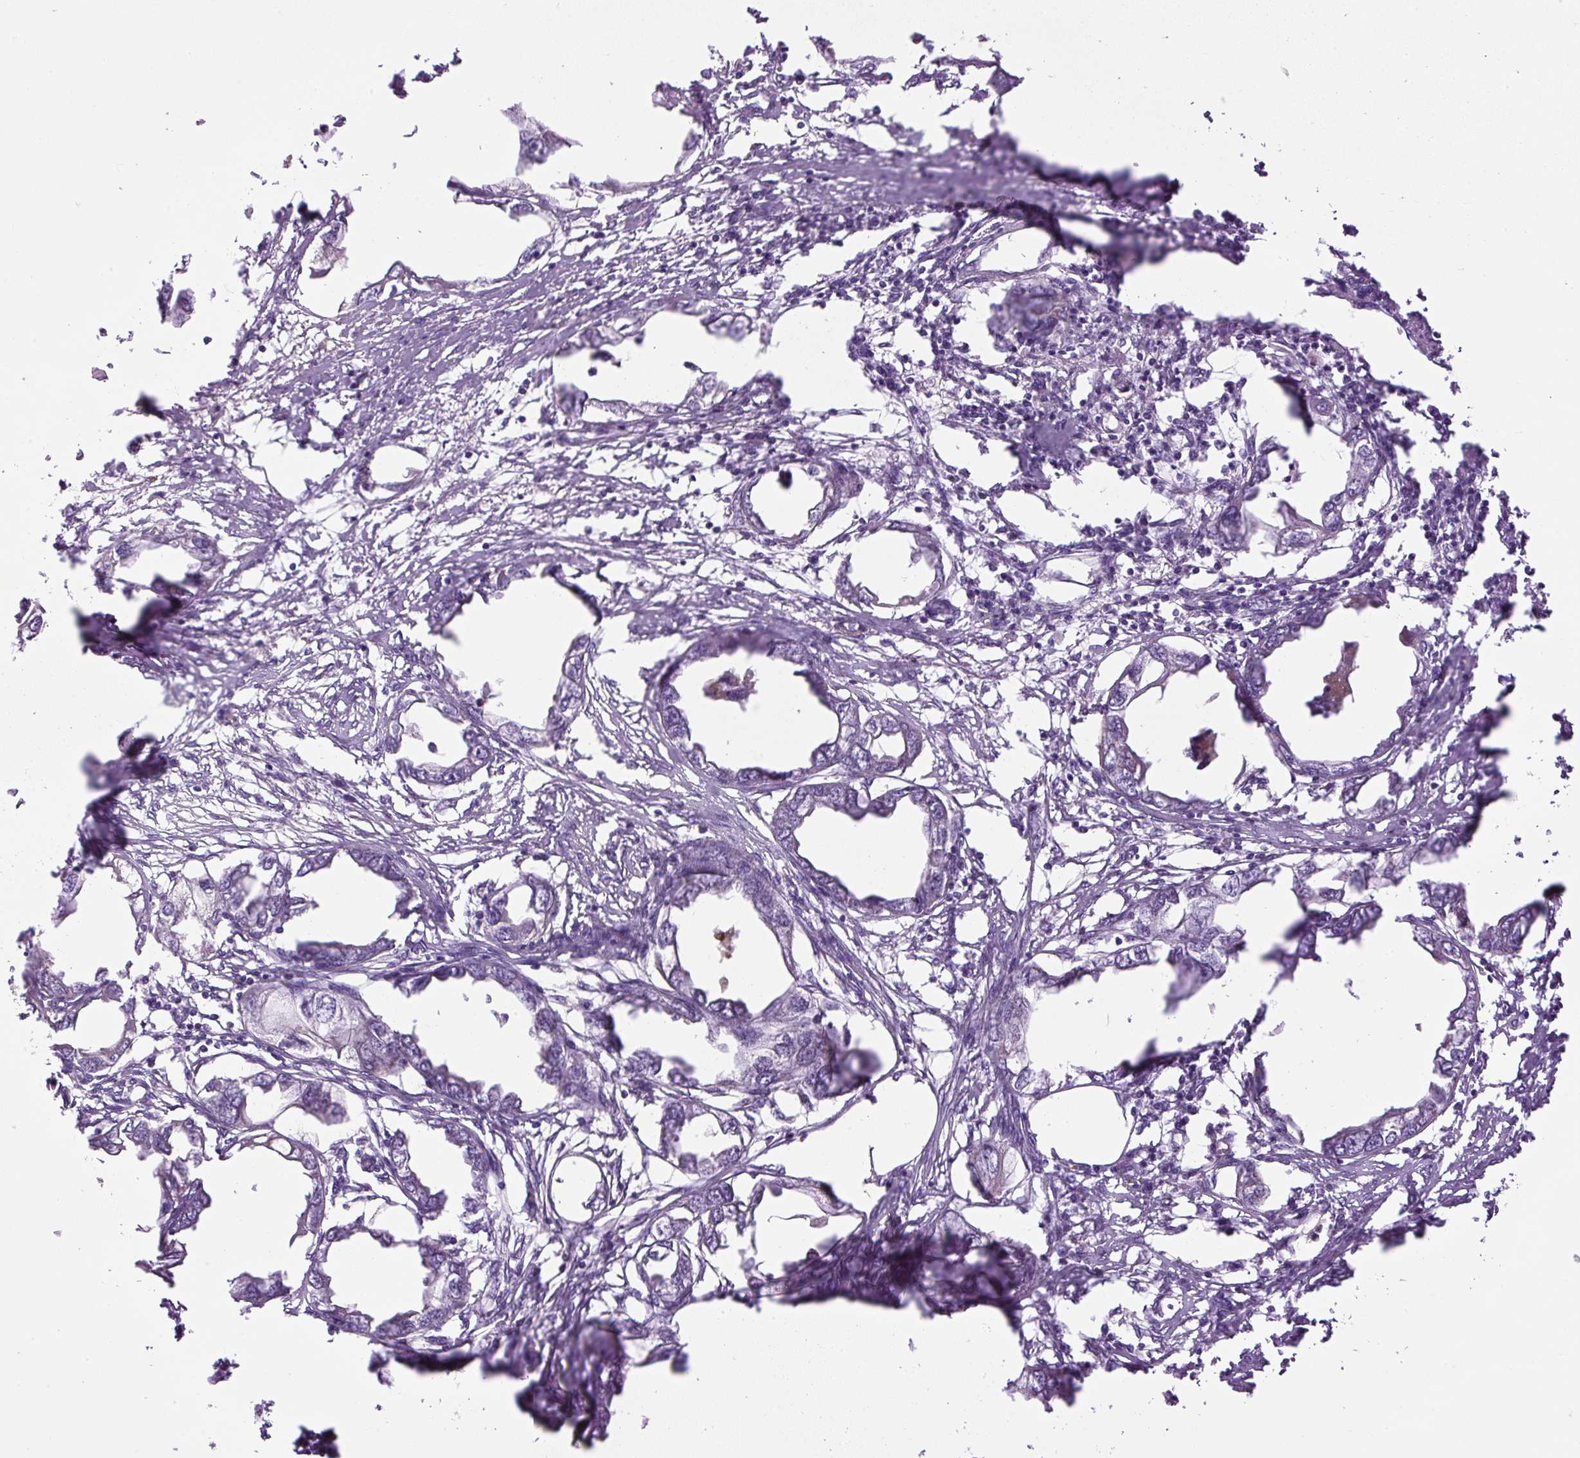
{"staining": {"intensity": "negative", "quantity": "none", "location": "none"}, "tissue": "endometrial cancer", "cell_type": "Tumor cells", "image_type": "cancer", "snomed": [{"axis": "morphology", "description": "Adenocarcinoma, NOS"}, {"axis": "morphology", "description": "Adenocarcinoma, metastatic, NOS"}, {"axis": "topography", "description": "Adipose tissue"}, {"axis": "topography", "description": "Endometrium"}], "caption": "Protein analysis of endometrial metastatic adenocarcinoma displays no significant positivity in tumor cells. The staining was performed using DAB (3,3'-diaminobenzidine) to visualize the protein expression in brown, while the nuclei were stained in blue with hematoxylin (Magnification: 20x).", "gene": "LEFTY2", "patient": {"sex": "female", "age": 67}}